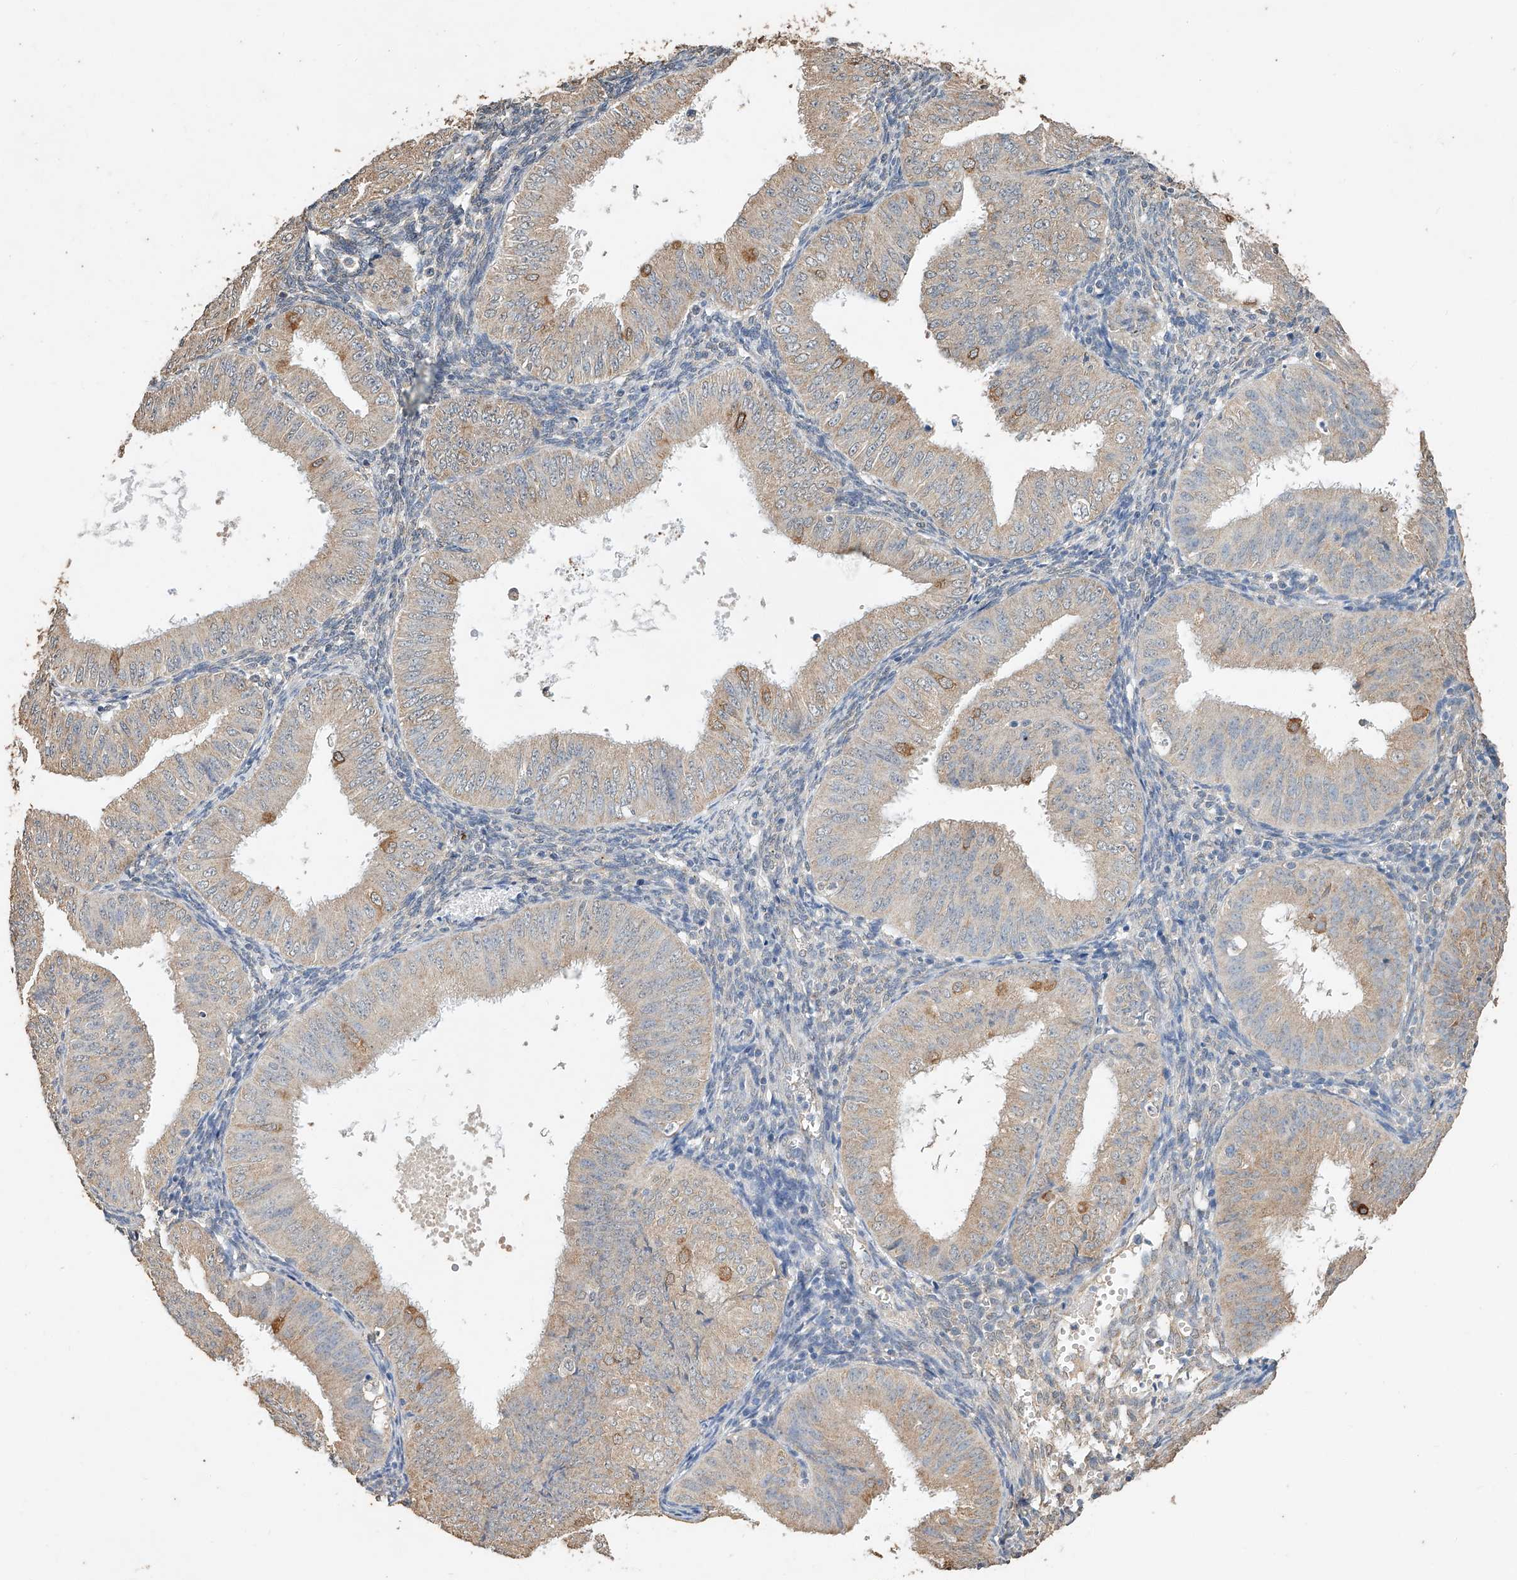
{"staining": {"intensity": "moderate", "quantity": "25%-75%", "location": "cytoplasmic/membranous"}, "tissue": "endometrial cancer", "cell_type": "Tumor cells", "image_type": "cancer", "snomed": [{"axis": "morphology", "description": "Normal tissue, NOS"}, {"axis": "morphology", "description": "Adenocarcinoma, NOS"}, {"axis": "topography", "description": "Endometrium"}], "caption": "DAB immunohistochemical staining of human endometrial cancer displays moderate cytoplasmic/membranous protein positivity in about 25%-75% of tumor cells. (IHC, brightfield microscopy, high magnification).", "gene": "CERS4", "patient": {"sex": "female", "age": 53}}